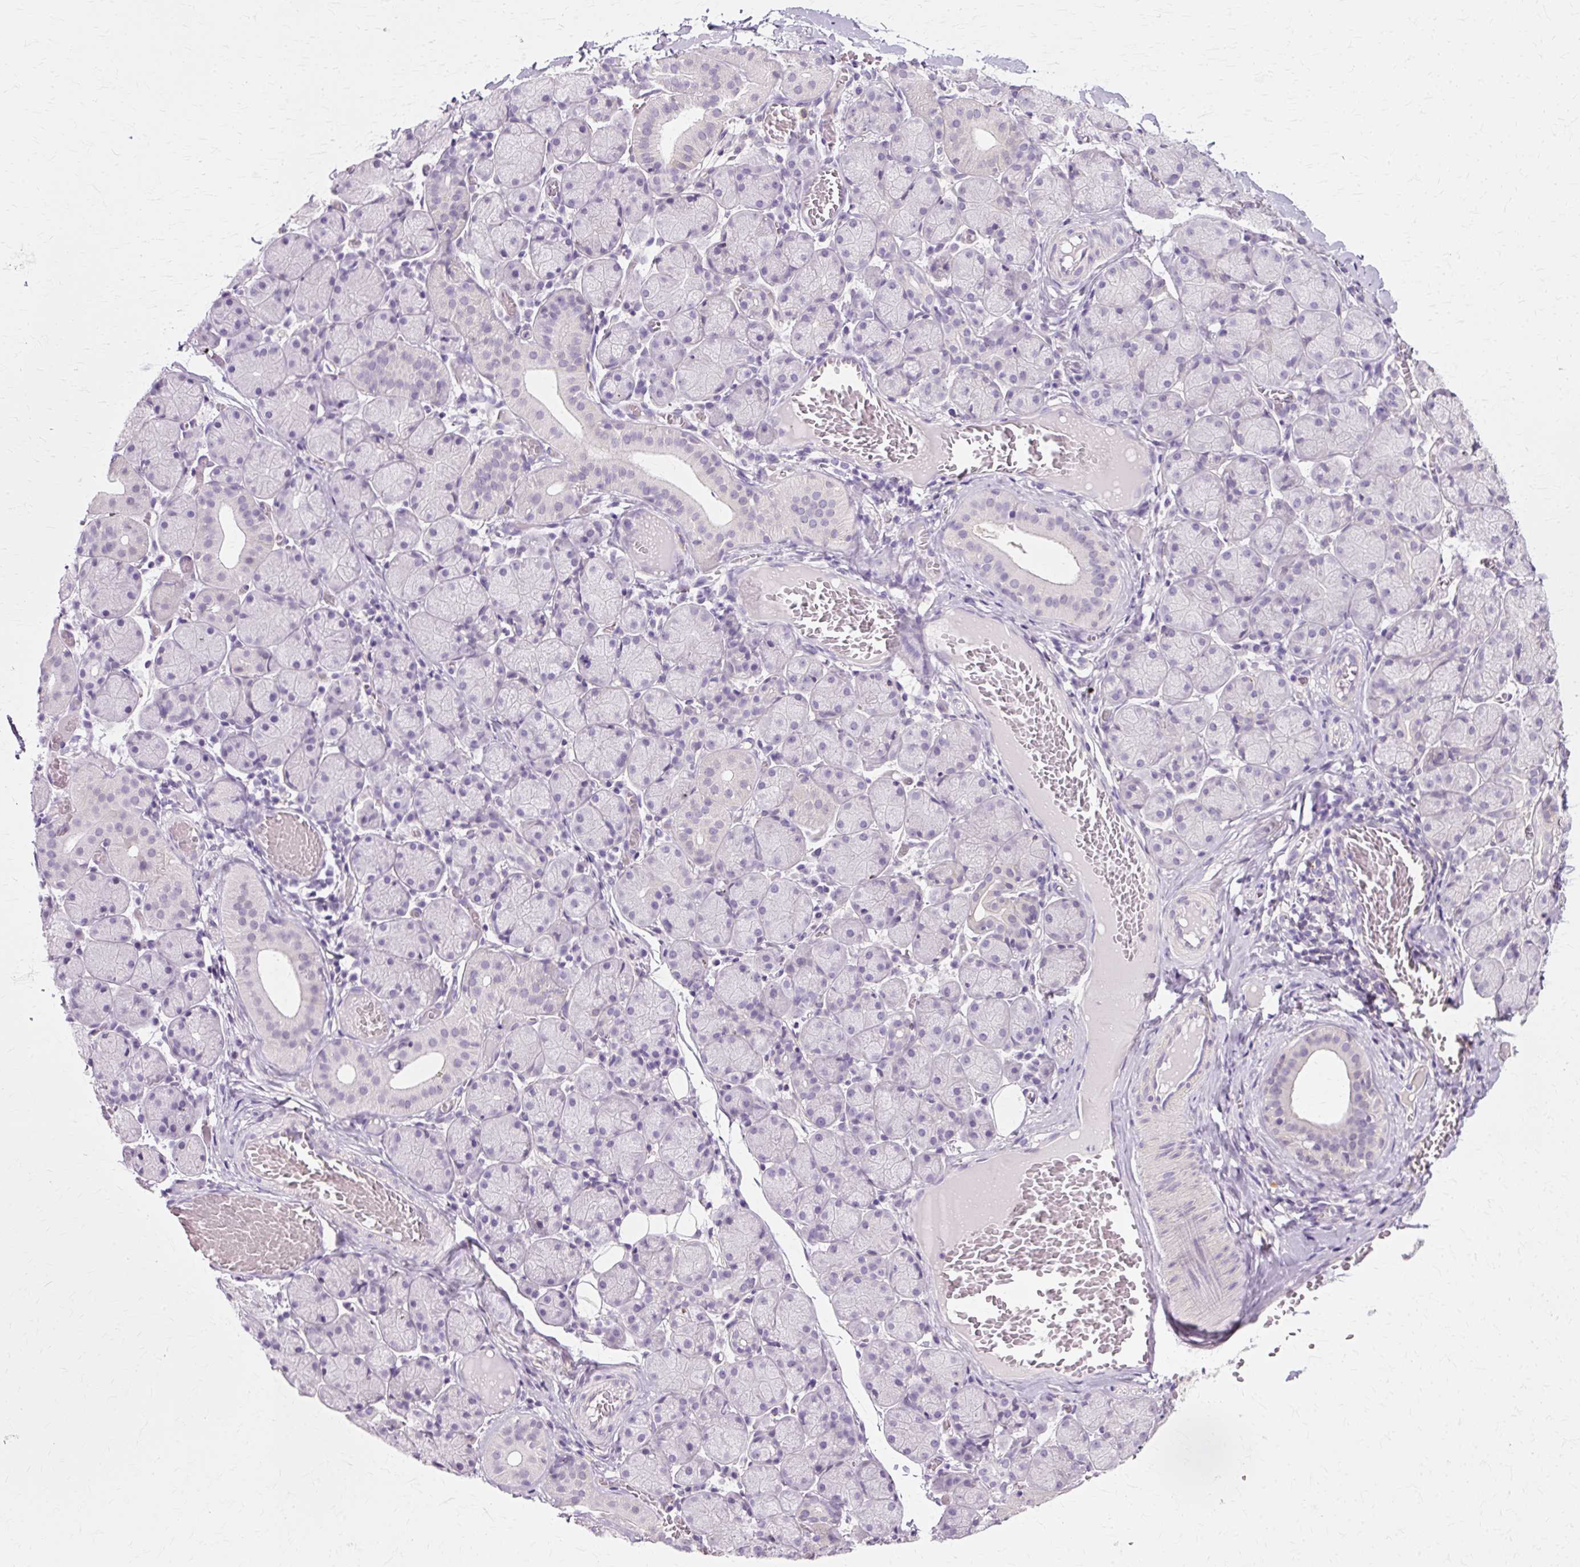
{"staining": {"intensity": "negative", "quantity": "none", "location": "none"}, "tissue": "salivary gland", "cell_type": "Glandular cells", "image_type": "normal", "snomed": [{"axis": "morphology", "description": "Normal tissue, NOS"}, {"axis": "topography", "description": "Salivary gland"}], "caption": "Salivary gland stained for a protein using immunohistochemistry shows no staining glandular cells.", "gene": "VN1R2", "patient": {"sex": "female", "age": 24}}